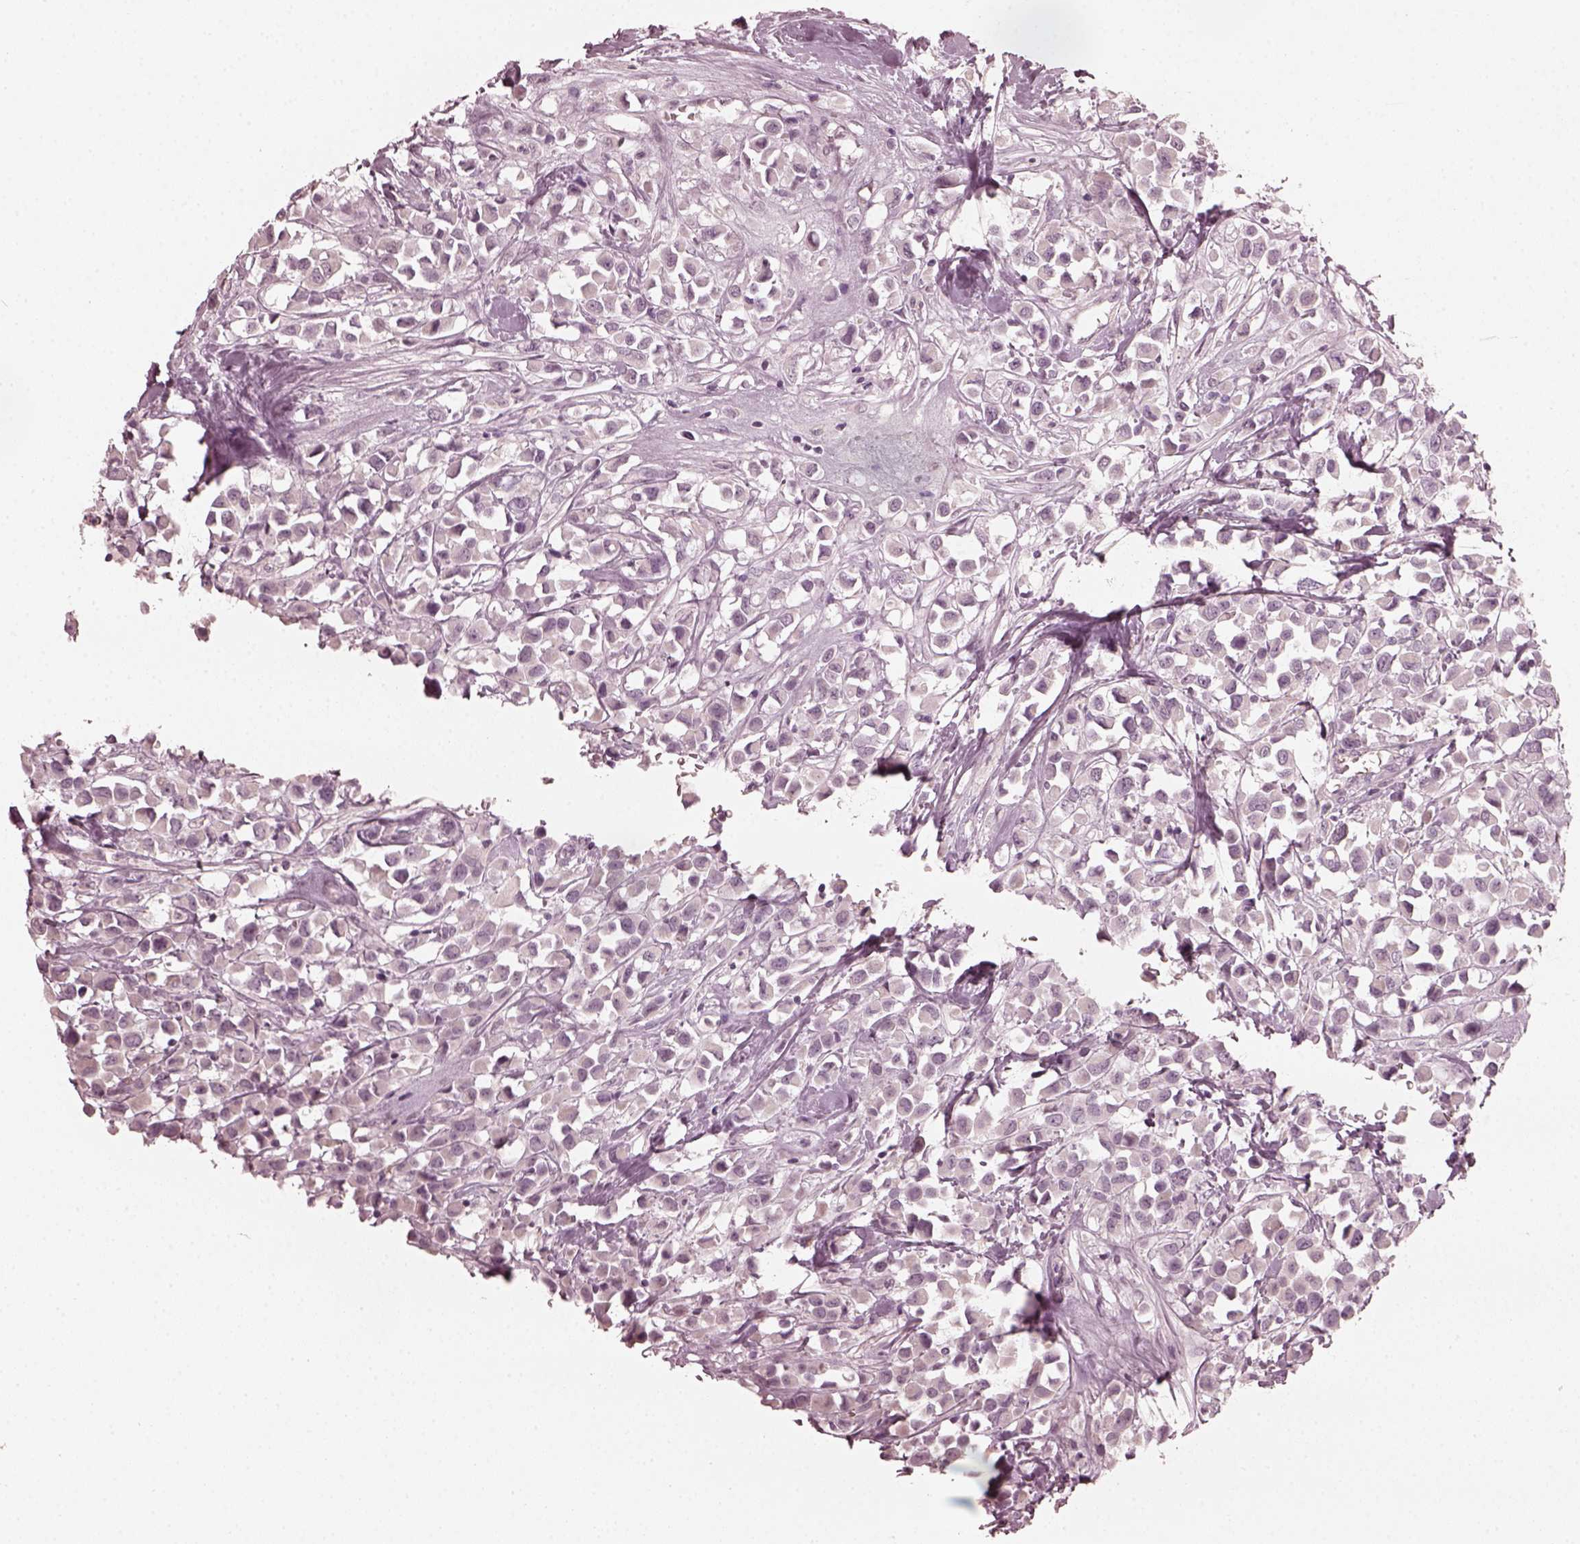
{"staining": {"intensity": "negative", "quantity": "none", "location": "none"}, "tissue": "breast cancer", "cell_type": "Tumor cells", "image_type": "cancer", "snomed": [{"axis": "morphology", "description": "Duct carcinoma"}, {"axis": "topography", "description": "Breast"}], "caption": "Tumor cells show no significant protein staining in breast cancer.", "gene": "CCDC170", "patient": {"sex": "female", "age": 61}}